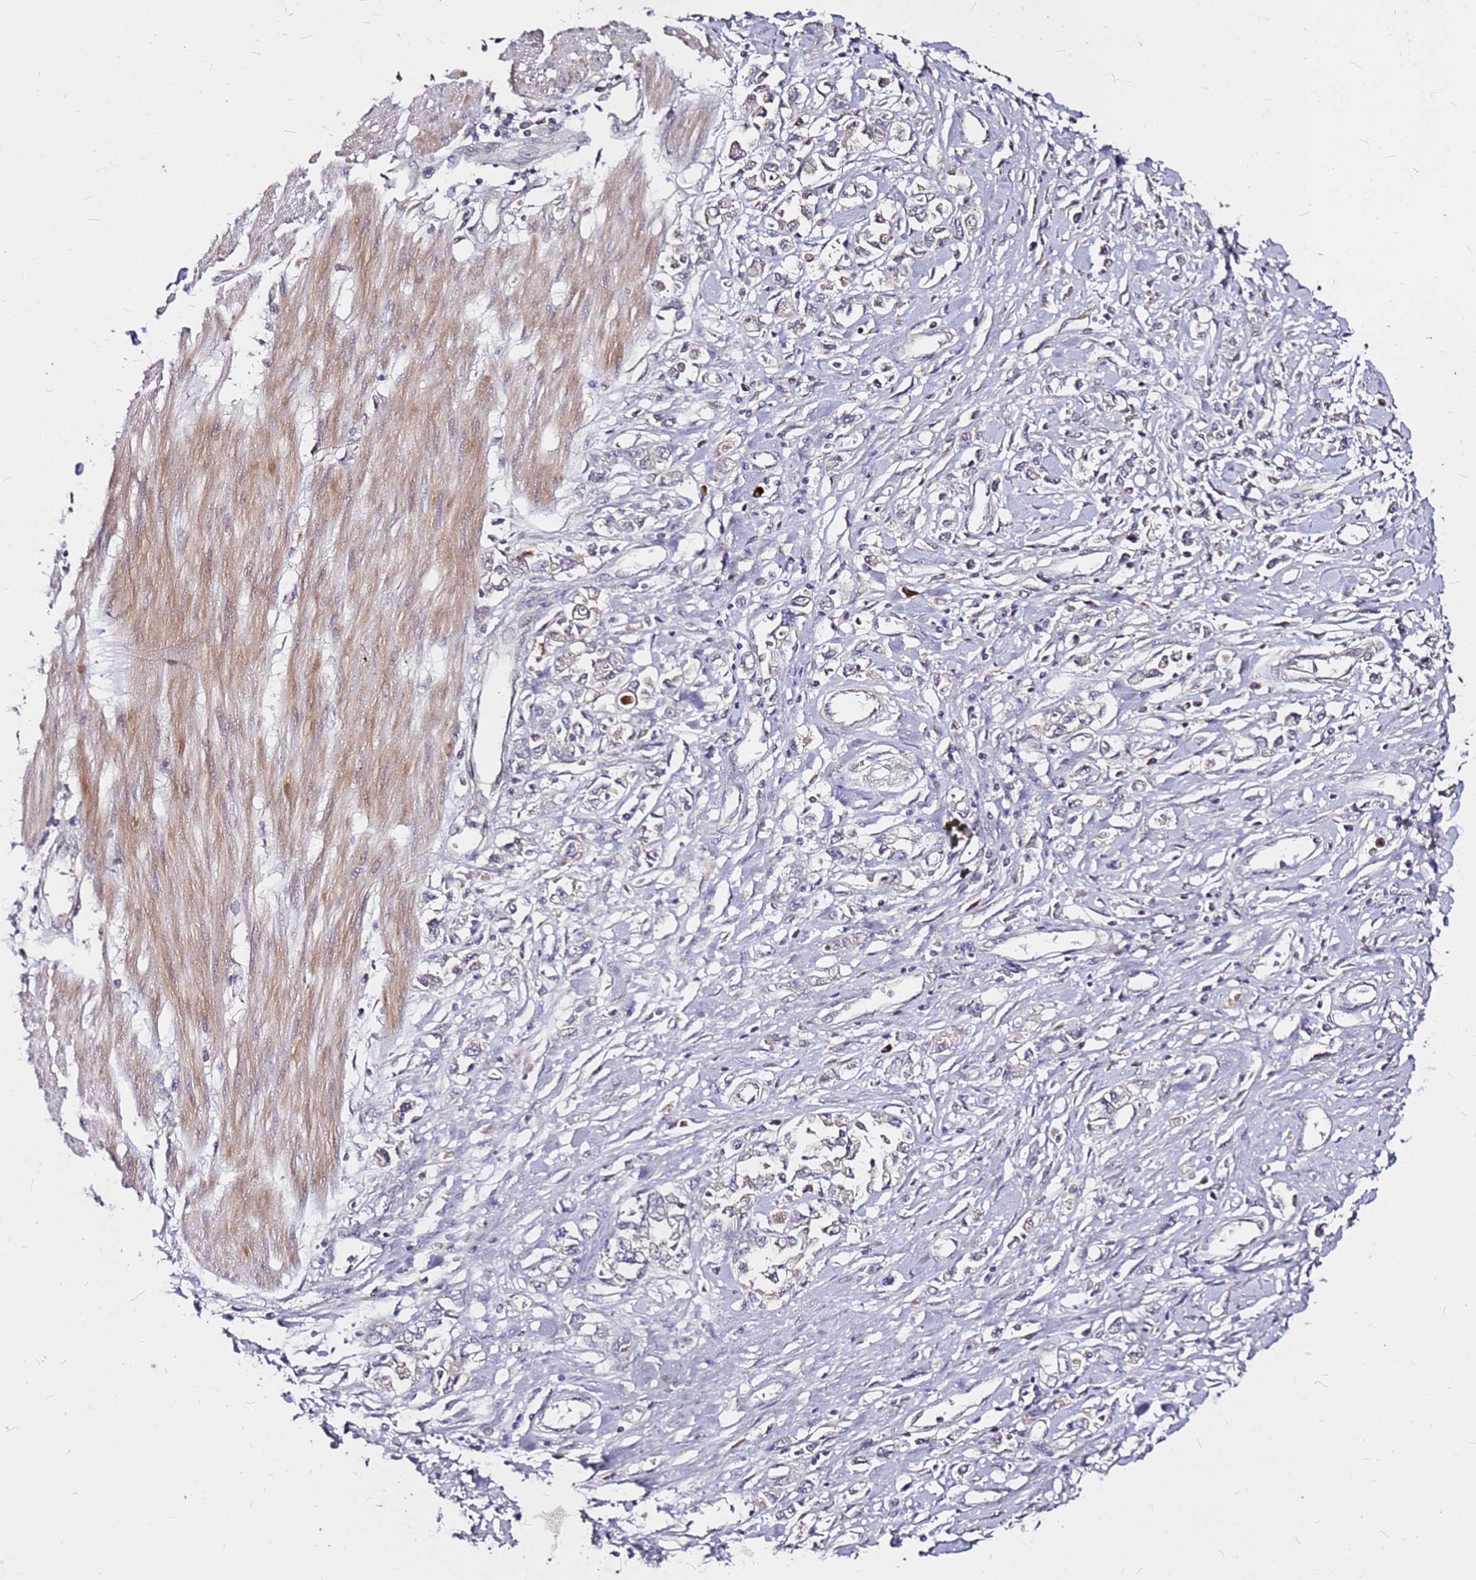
{"staining": {"intensity": "weak", "quantity": "25%-75%", "location": "cytoplasmic/membranous"}, "tissue": "stomach cancer", "cell_type": "Tumor cells", "image_type": "cancer", "snomed": [{"axis": "morphology", "description": "Adenocarcinoma, NOS"}, {"axis": "topography", "description": "Stomach"}], "caption": "Protein expression analysis of stomach adenocarcinoma reveals weak cytoplasmic/membranous expression in about 25%-75% of tumor cells.", "gene": "DCDC2C", "patient": {"sex": "female", "age": 76}}